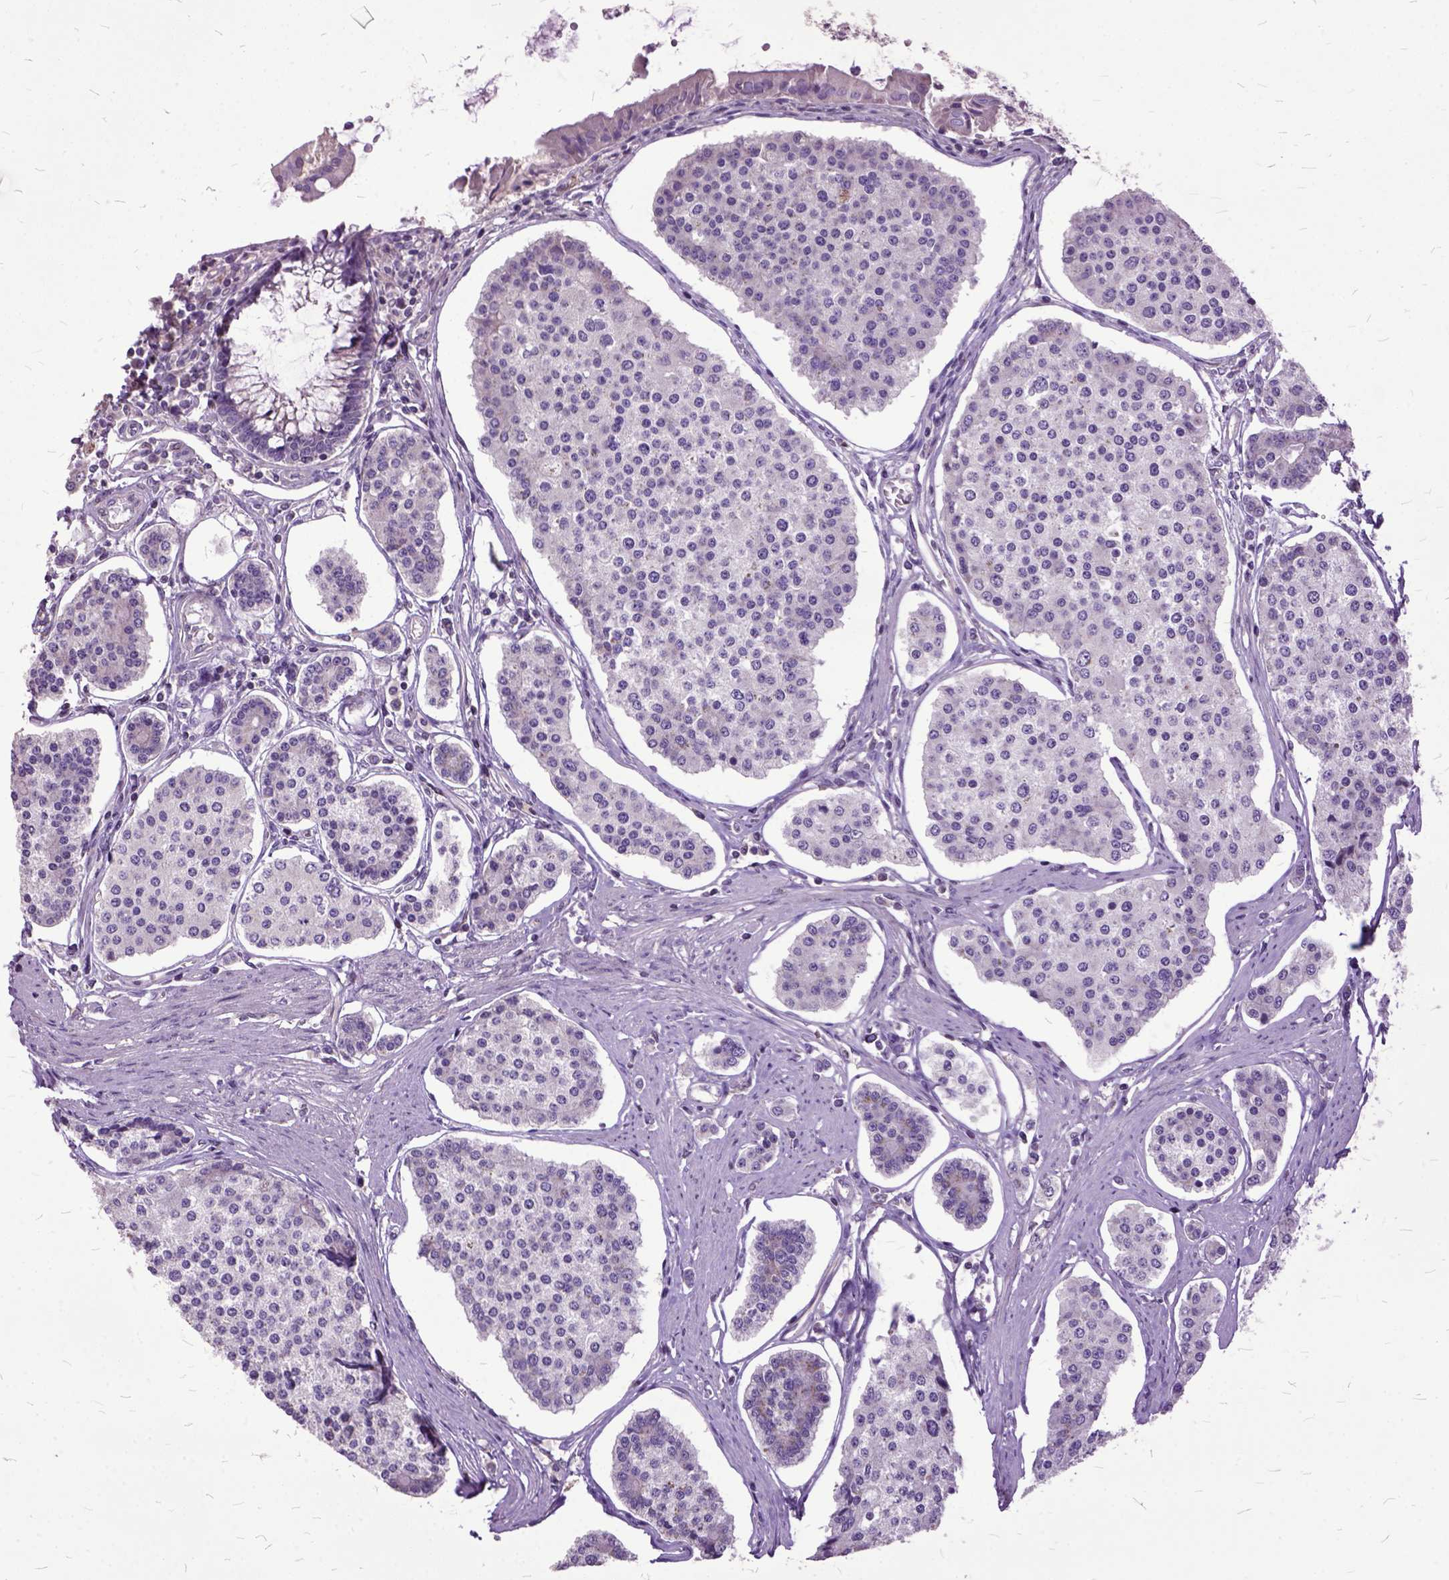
{"staining": {"intensity": "negative", "quantity": "none", "location": "none"}, "tissue": "carcinoid", "cell_type": "Tumor cells", "image_type": "cancer", "snomed": [{"axis": "morphology", "description": "Carcinoid, malignant, NOS"}, {"axis": "topography", "description": "Small intestine"}], "caption": "Malignant carcinoid stained for a protein using immunohistochemistry (IHC) demonstrates no expression tumor cells.", "gene": "AREG", "patient": {"sex": "female", "age": 65}}